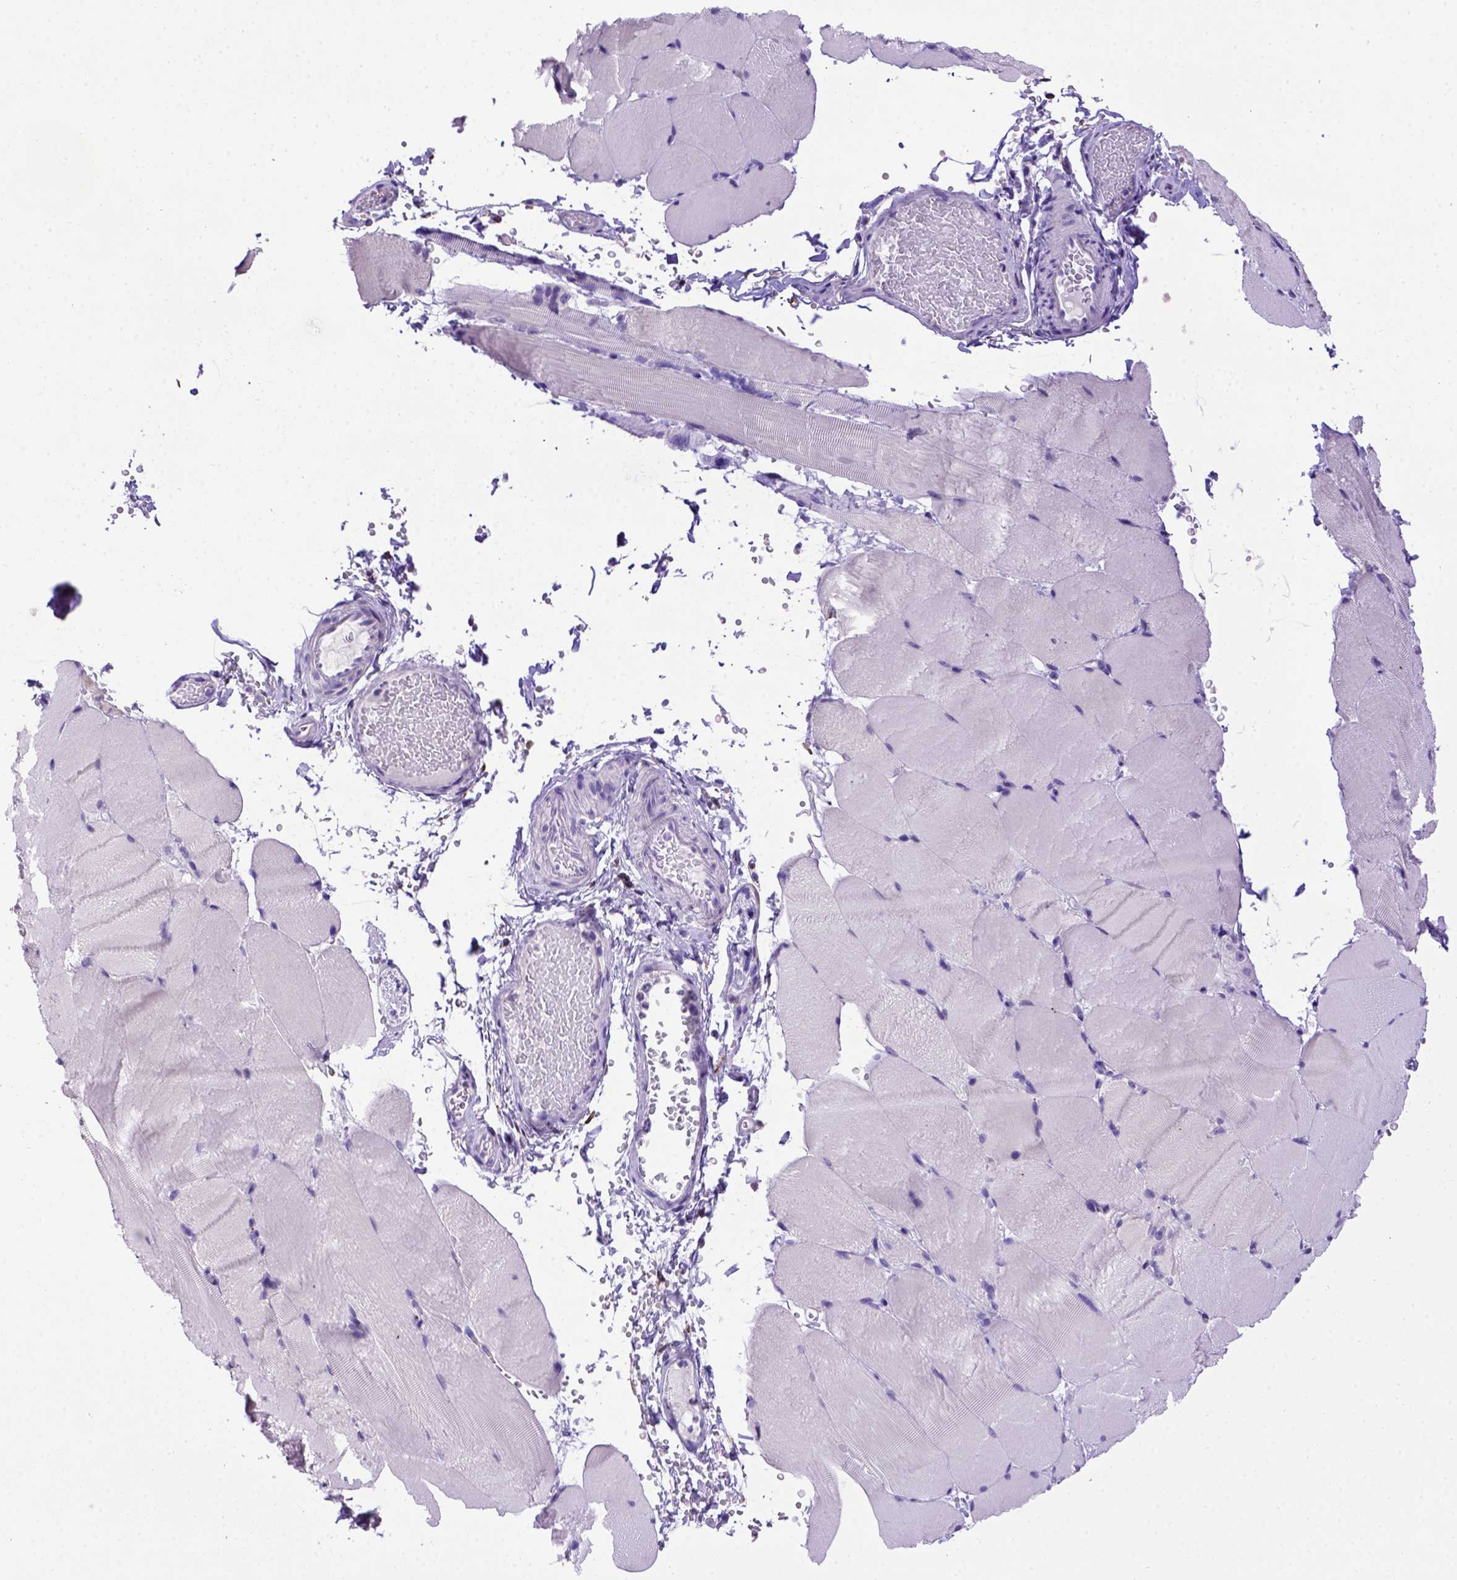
{"staining": {"intensity": "negative", "quantity": "none", "location": "none"}, "tissue": "skeletal muscle", "cell_type": "Myocytes", "image_type": "normal", "snomed": [{"axis": "morphology", "description": "Normal tissue, NOS"}, {"axis": "topography", "description": "Skeletal muscle"}], "caption": "Micrograph shows no significant protein expression in myocytes of normal skeletal muscle.", "gene": "PTGES", "patient": {"sex": "female", "age": 37}}